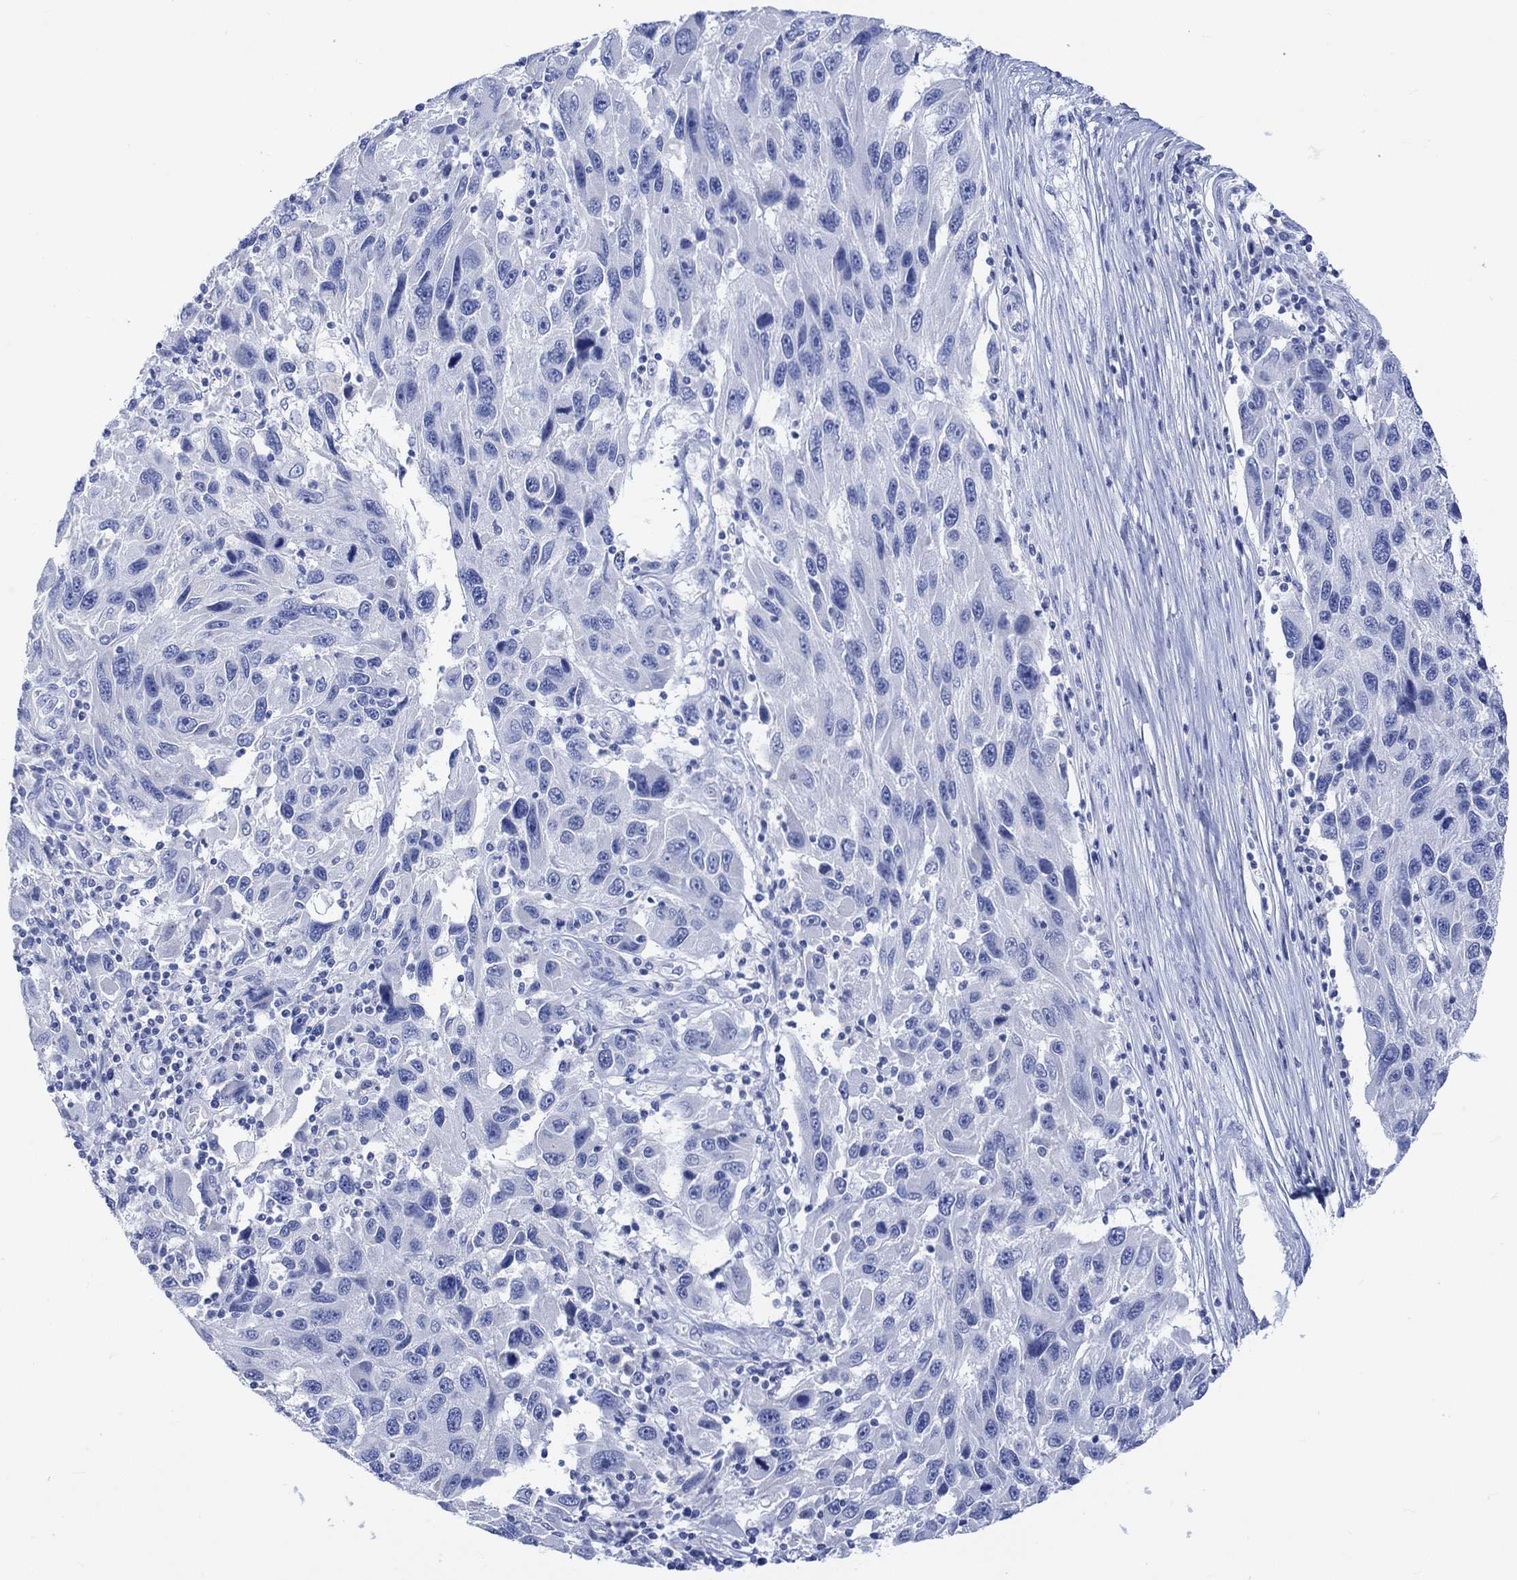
{"staining": {"intensity": "negative", "quantity": "none", "location": "none"}, "tissue": "melanoma", "cell_type": "Tumor cells", "image_type": "cancer", "snomed": [{"axis": "morphology", "description": "Malignant melanoma, NOS"}, {"axis": "topography", "description": "Skin"}], "caption": "Melanoma stained for a protein using IHC demonstrates no staining tumor cells.", "gene": "CALCA", "patient": {"sex": "male", "age": 53}}